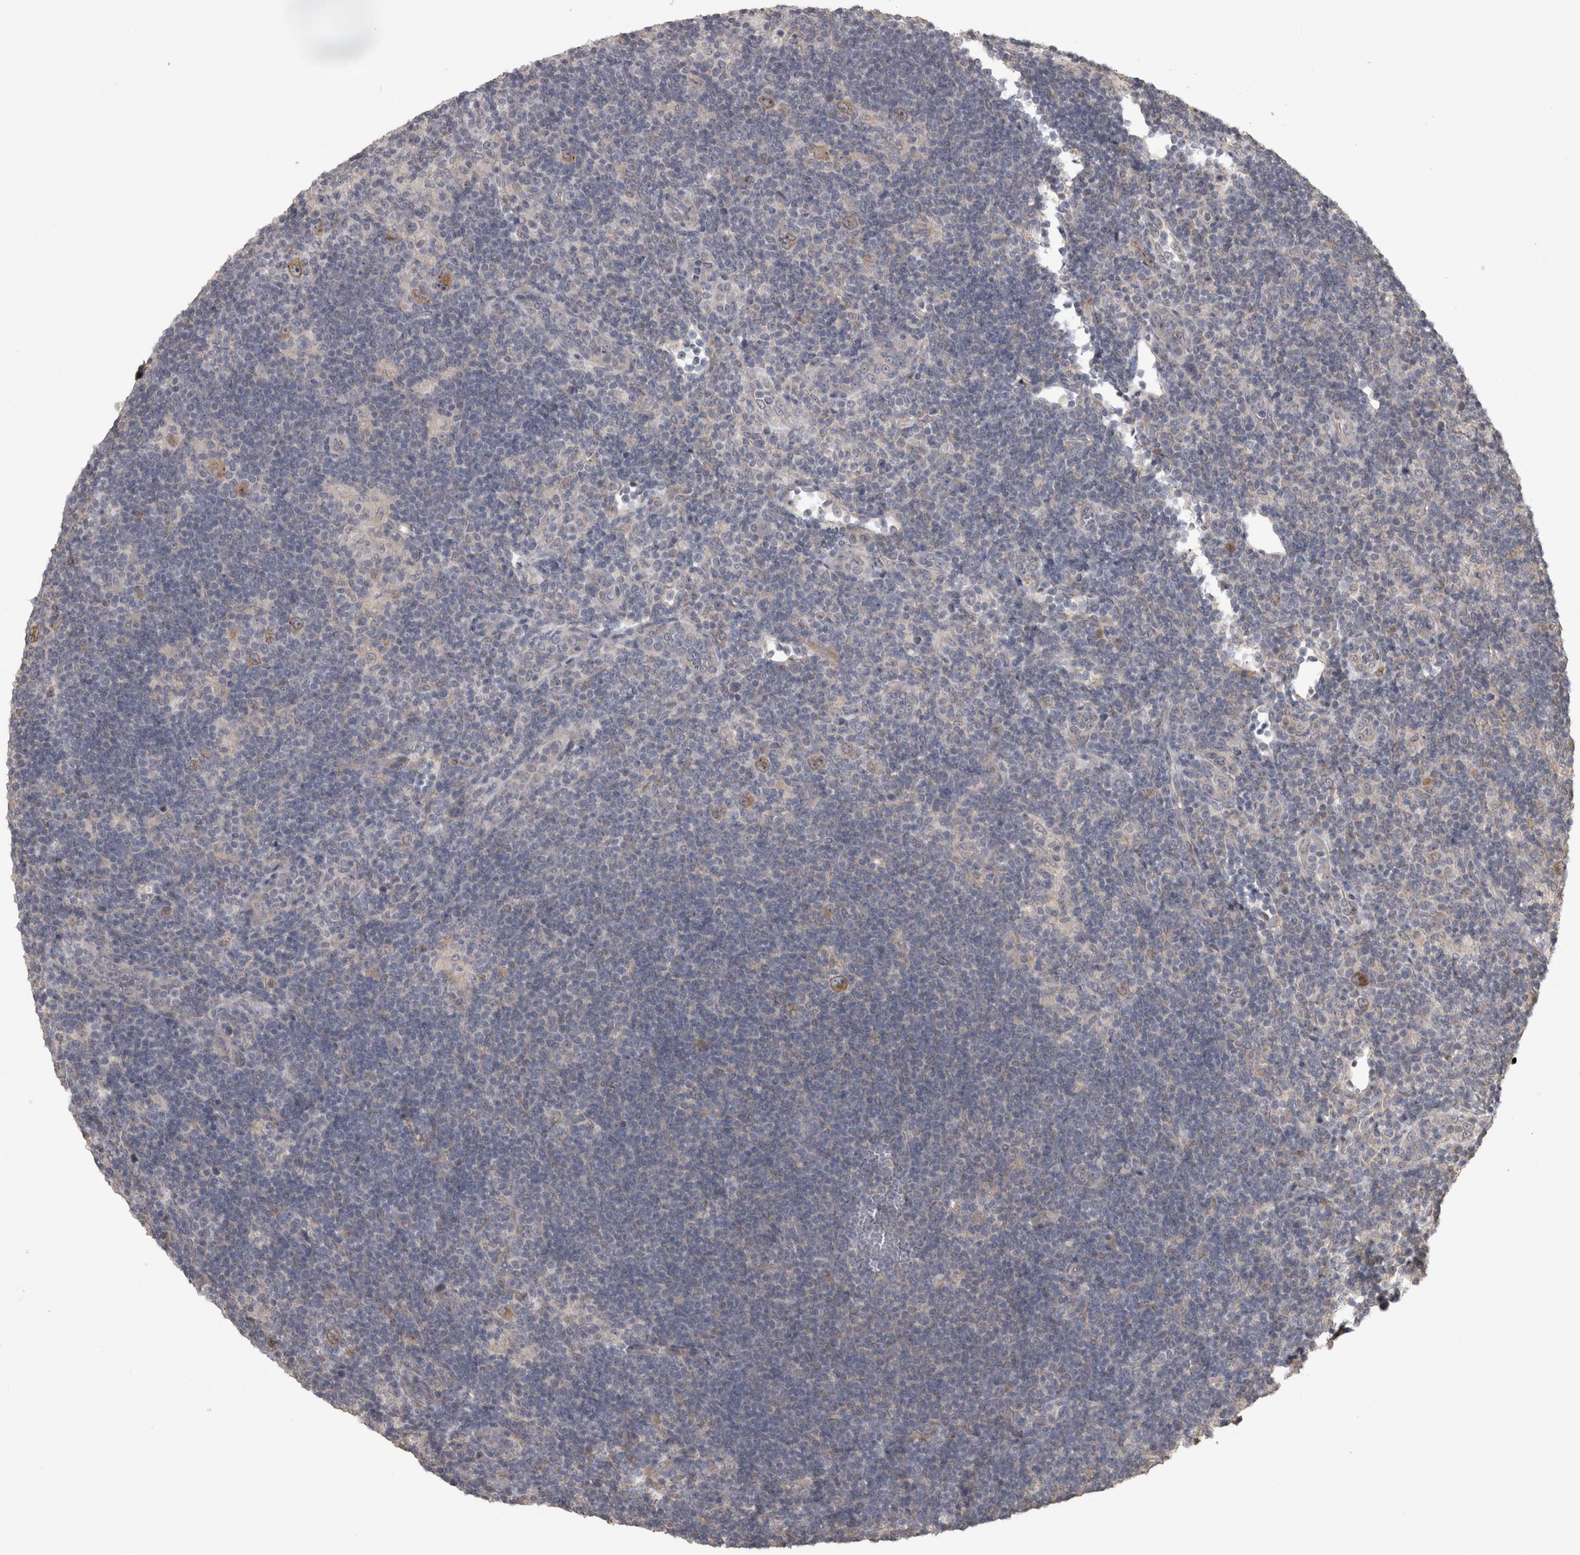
{"staining": {"intensity": "weak", "quantity": ">75%", "location": "cytoplasmic/membranous"}, "tissue": "lymphoma", "cell_type": "Tumor cells", "image_type": "cancer", "snomed": [{"axis": "morphology", "description": "Hodgkin's disease, NOS"}, {"axis": "topography", "description": "Lymph node"}], "caption": "Immunohistochemistry (IHC) of lymphoma reveals low levels of weak cytoplasmic/membranous staining in about >75% of tumor cells.", "gene": "RAB29", "patient": {"sex": "female", "age": 57}}